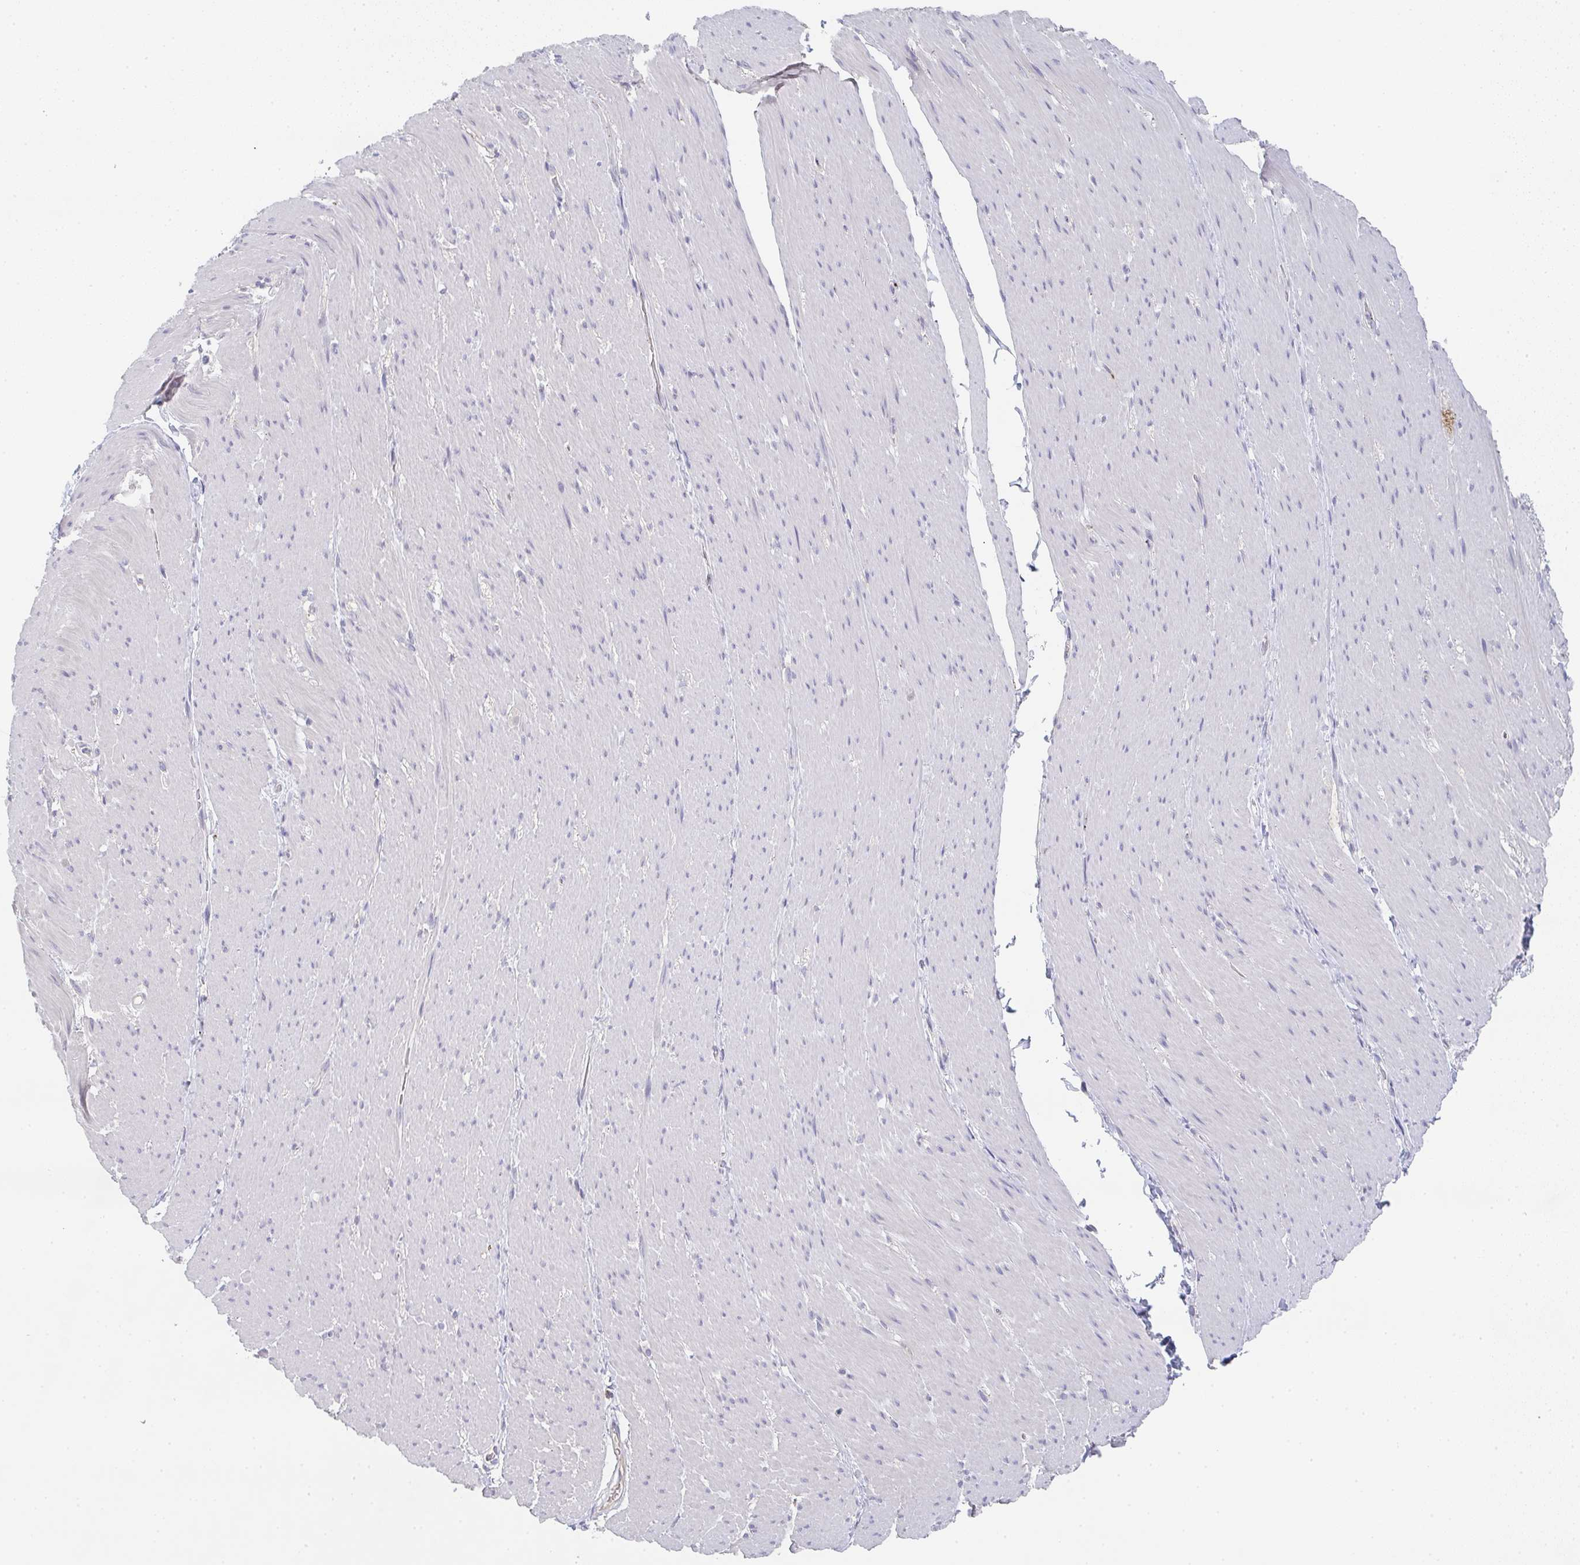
{"staining": {"intensity": "negative", "quantity": "none", "location": "none"}, "tissue": "smooth muscle", "cell_type": "Smooth muscle cells", "image_type": "normal", "snomed": [{"axis": "morphology", "description": "Normal tissue, NOS"}, {"axis": "topography", "description": "Smooth muscle"}, {"axis": "topography", "description": "Rectum"}], "caption": "A photomicrograph of smooth muscle stained for a protein exhibits no brown staining in smooth muscle cells. The staining is performed using DAB (3,3'-diaminobenzidine) brown chromogen with nuclei counter-stained in using hematoxylin.", "gene": "CHMP5", "patient": {"sex": "male", "age": 53}}